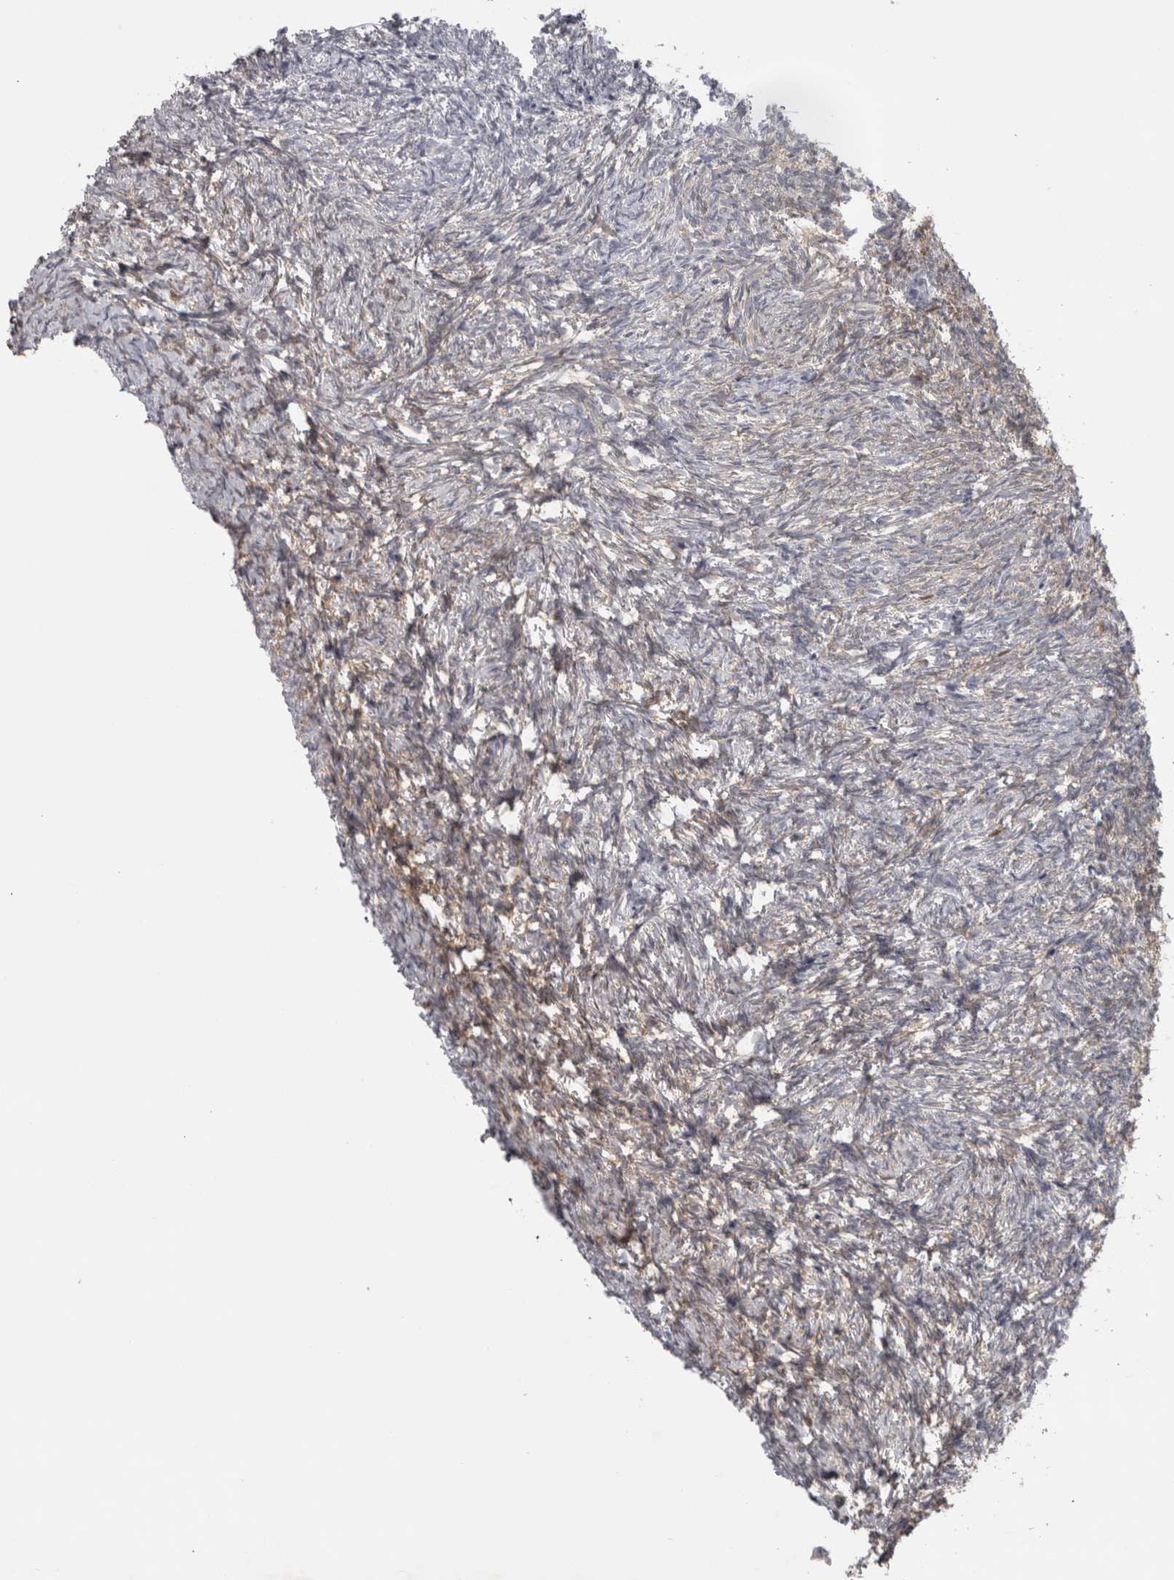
{"staining": {"intensity": "weak", "quantity": "25%-75%", "location": "cytoplasmic/membranous"}, "tissue": "ovary", "cell_type": "Follicle cells", "image_type": "normal", "snomed": [{"axis": "morphology", "description": "Normal tissue, NOS"}, {"axis": "topography", "description": "Ovary"}], "caption": "Normal ovary was stained to show a protein in brown. There is low levels of weak cytoplasmic/membranous positivity in approximately 25%-75% of follicle cells.", "gene": "PPP1R12B", "patient": {"sex": "female", "age": 41}}